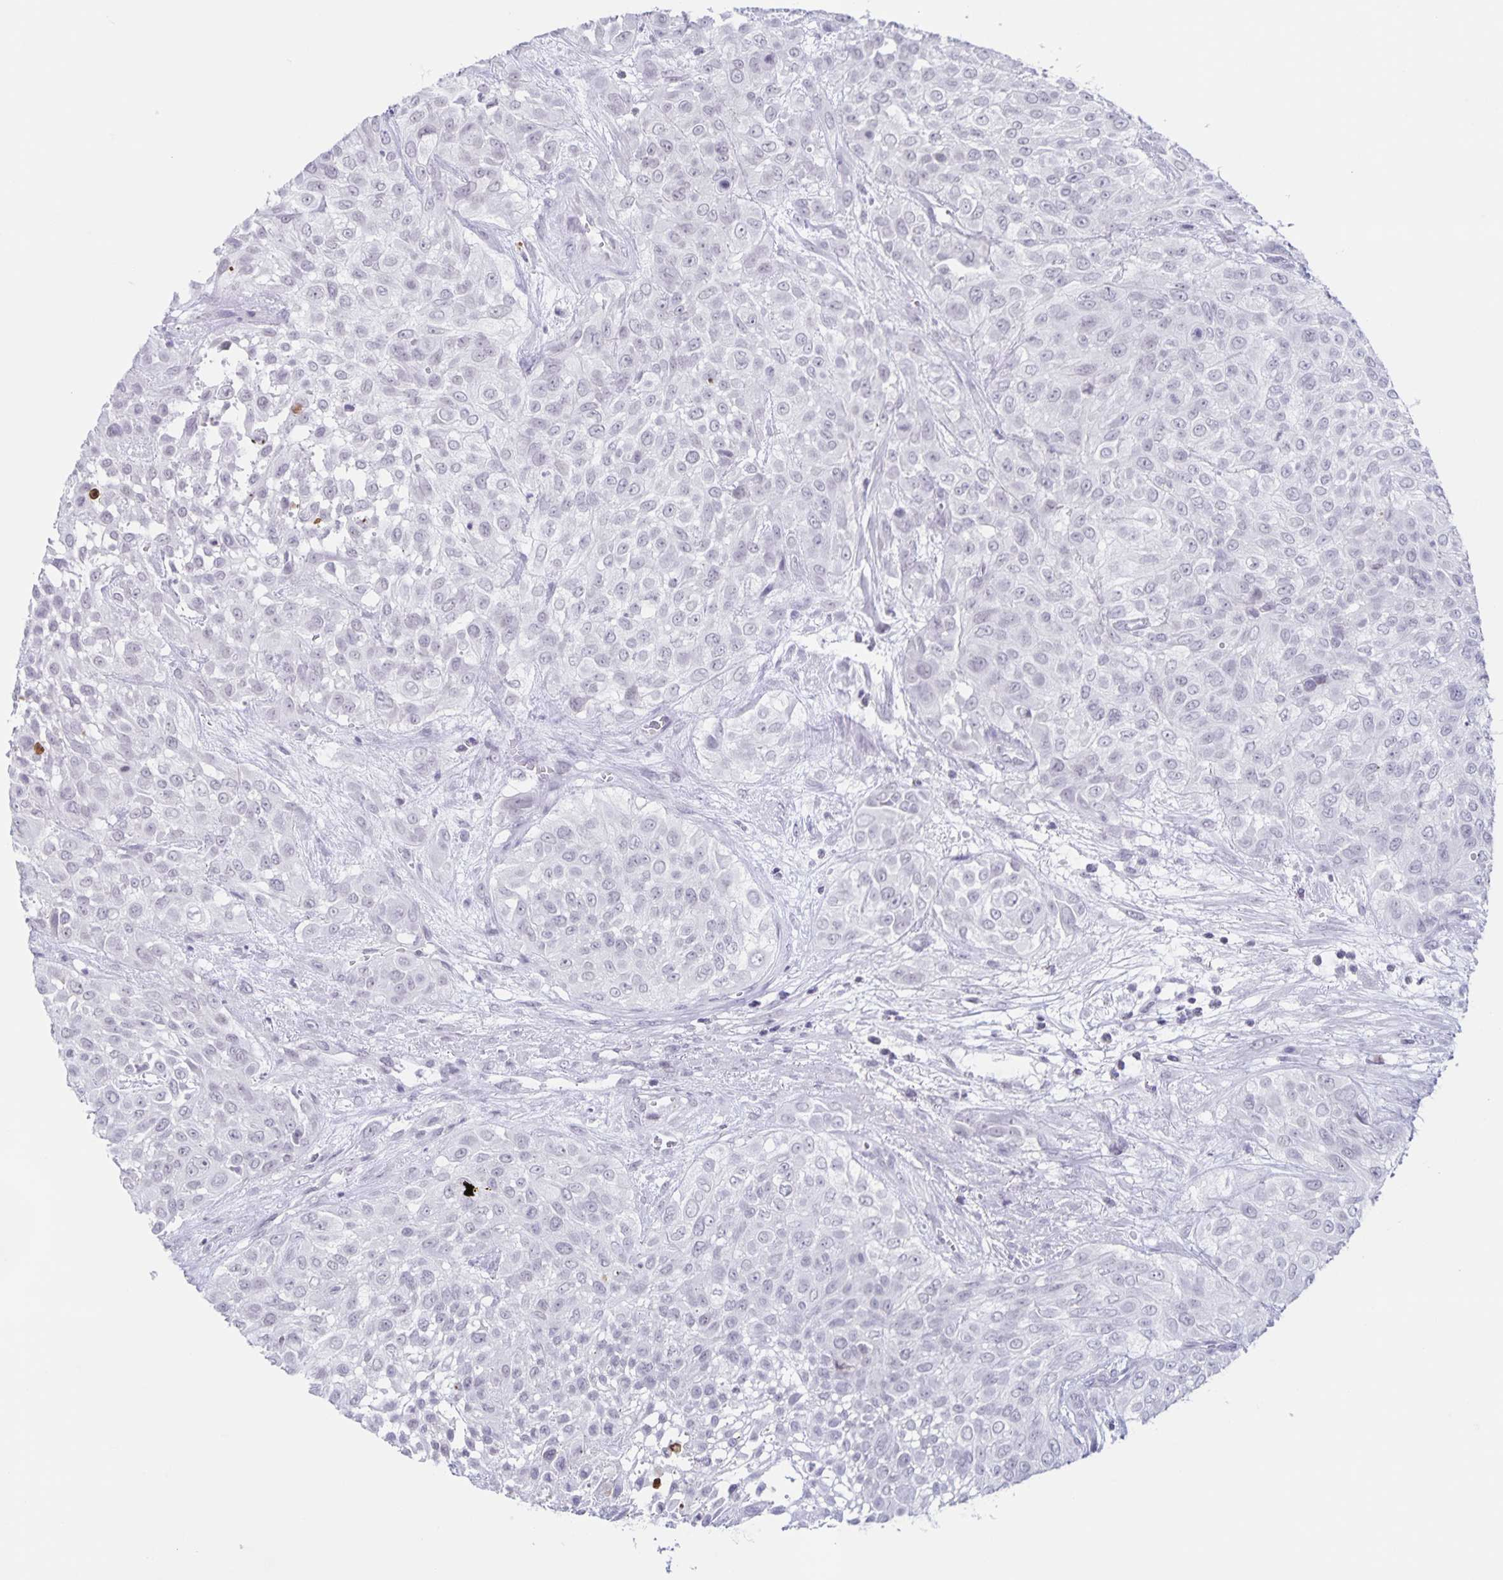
{"staining": {"intensity": "negative", "quantity": "none", "location": "none"}, "tissue": "urothelial cancer", "cell_type": "Tumor cells", "image_type": "cancer", "snomed": [{"axis": "morphology", "description": "Urothelial carcinoma, High grade"}, {"axis": "topography", "description": "Urinary bladder"}], "caption": "This is an immunohistochemistry (IHC) image of high-grade urothelial carcinoma. There is no staining in tumor cells.", "gene": "LCE6A", "patient": {"sex": "male", "age": 57}}